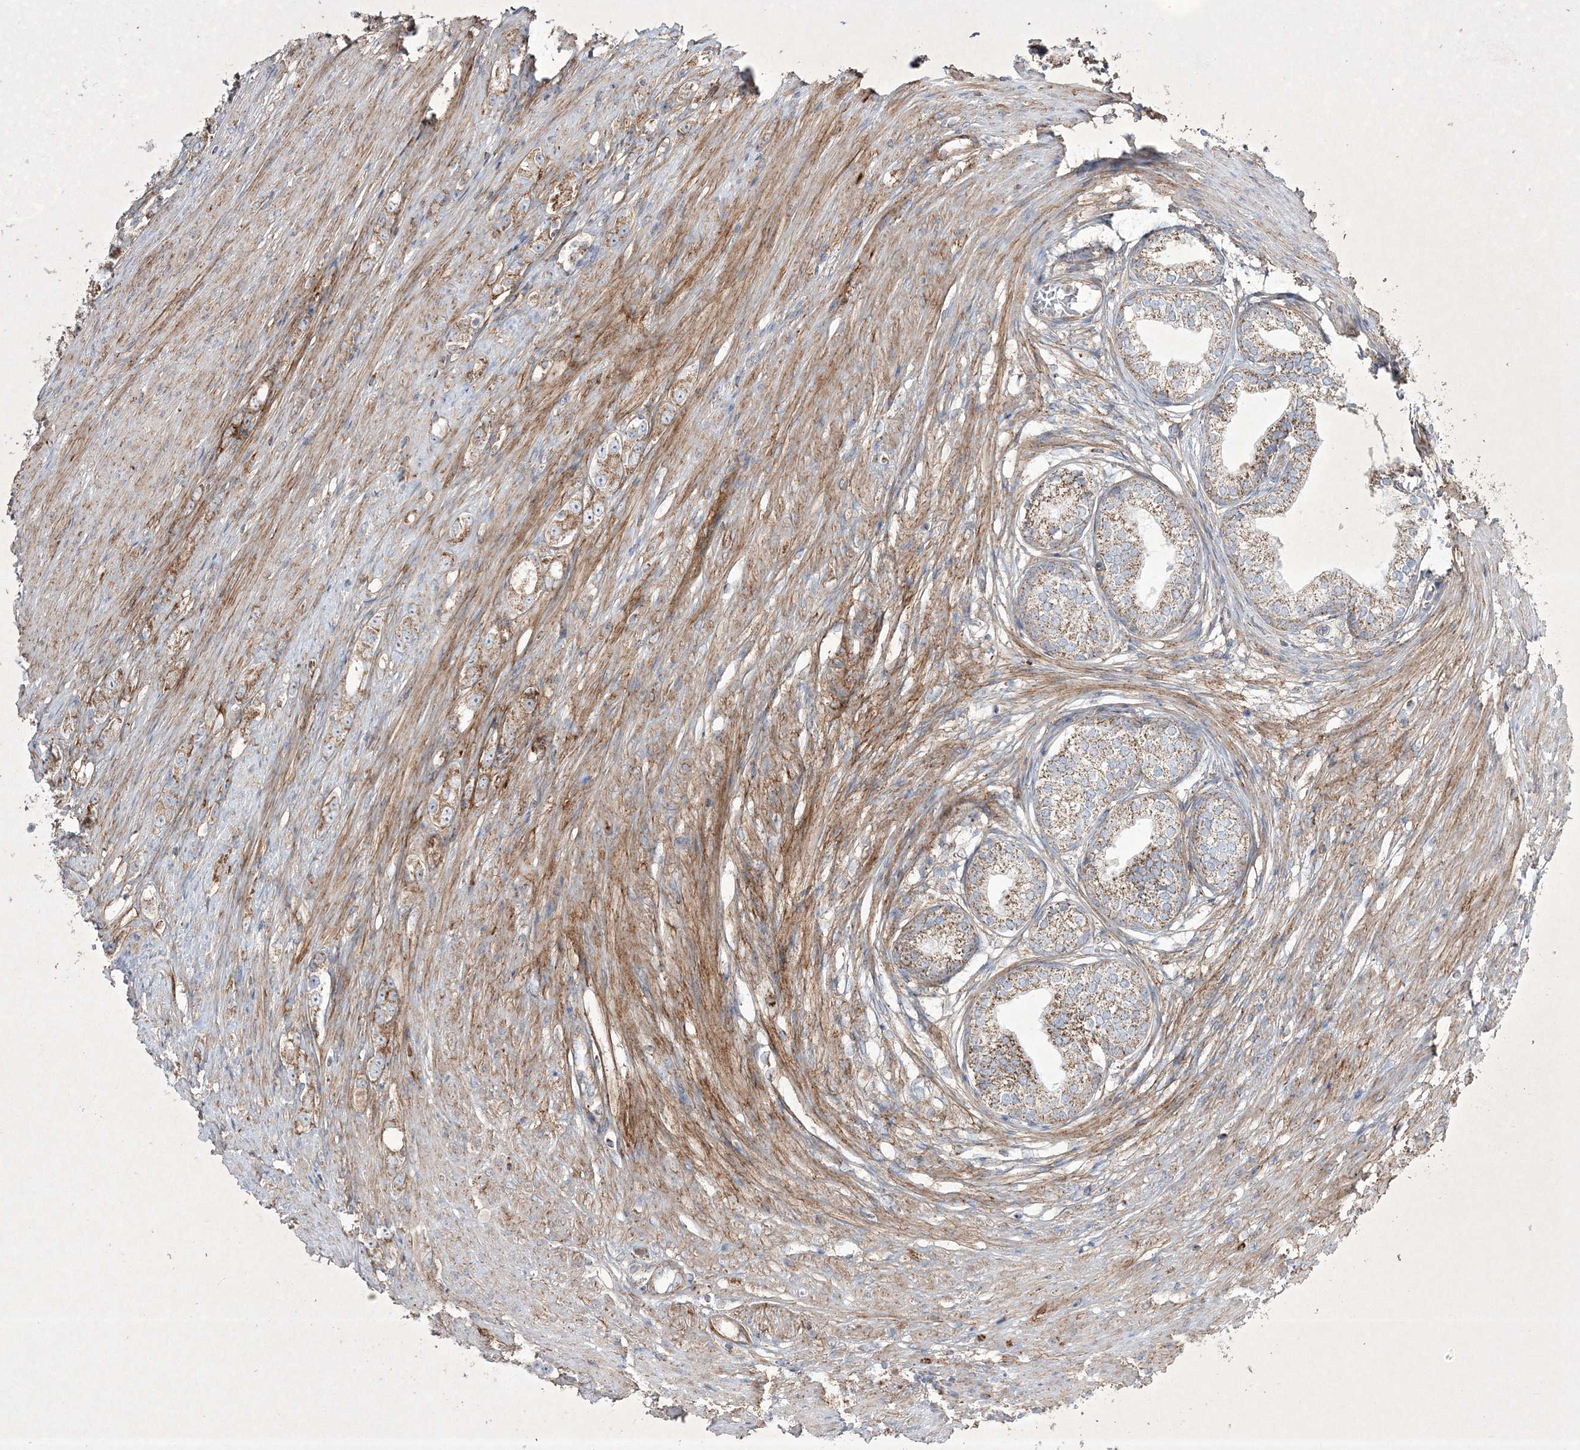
{"staining": {"intensity": "moderate", "quantity": ">75%", "location": "cytoplasmic/membranous"}, "tissue": "prostate cancer", "cell_type": "Tumor cells", "image_type": "cancer", "snomed": [{"axis": "morphology", "description": "Adenocarcinoma, High grade"}, {"axis": "topography", "description": "Prostate"}], "caption": "High-magnification brightfield microscopy of adenocarcinoma (high-grade) (prostate) stained with DAB (brown) and counterstained with hematoxylin (blue). tumor cells exhibit moderate cytoplasmic/membranous positivity is identified in approximately>75% of cells.", "gene": "RICTOR", "patient": {"sex": "male", "age": 63}}